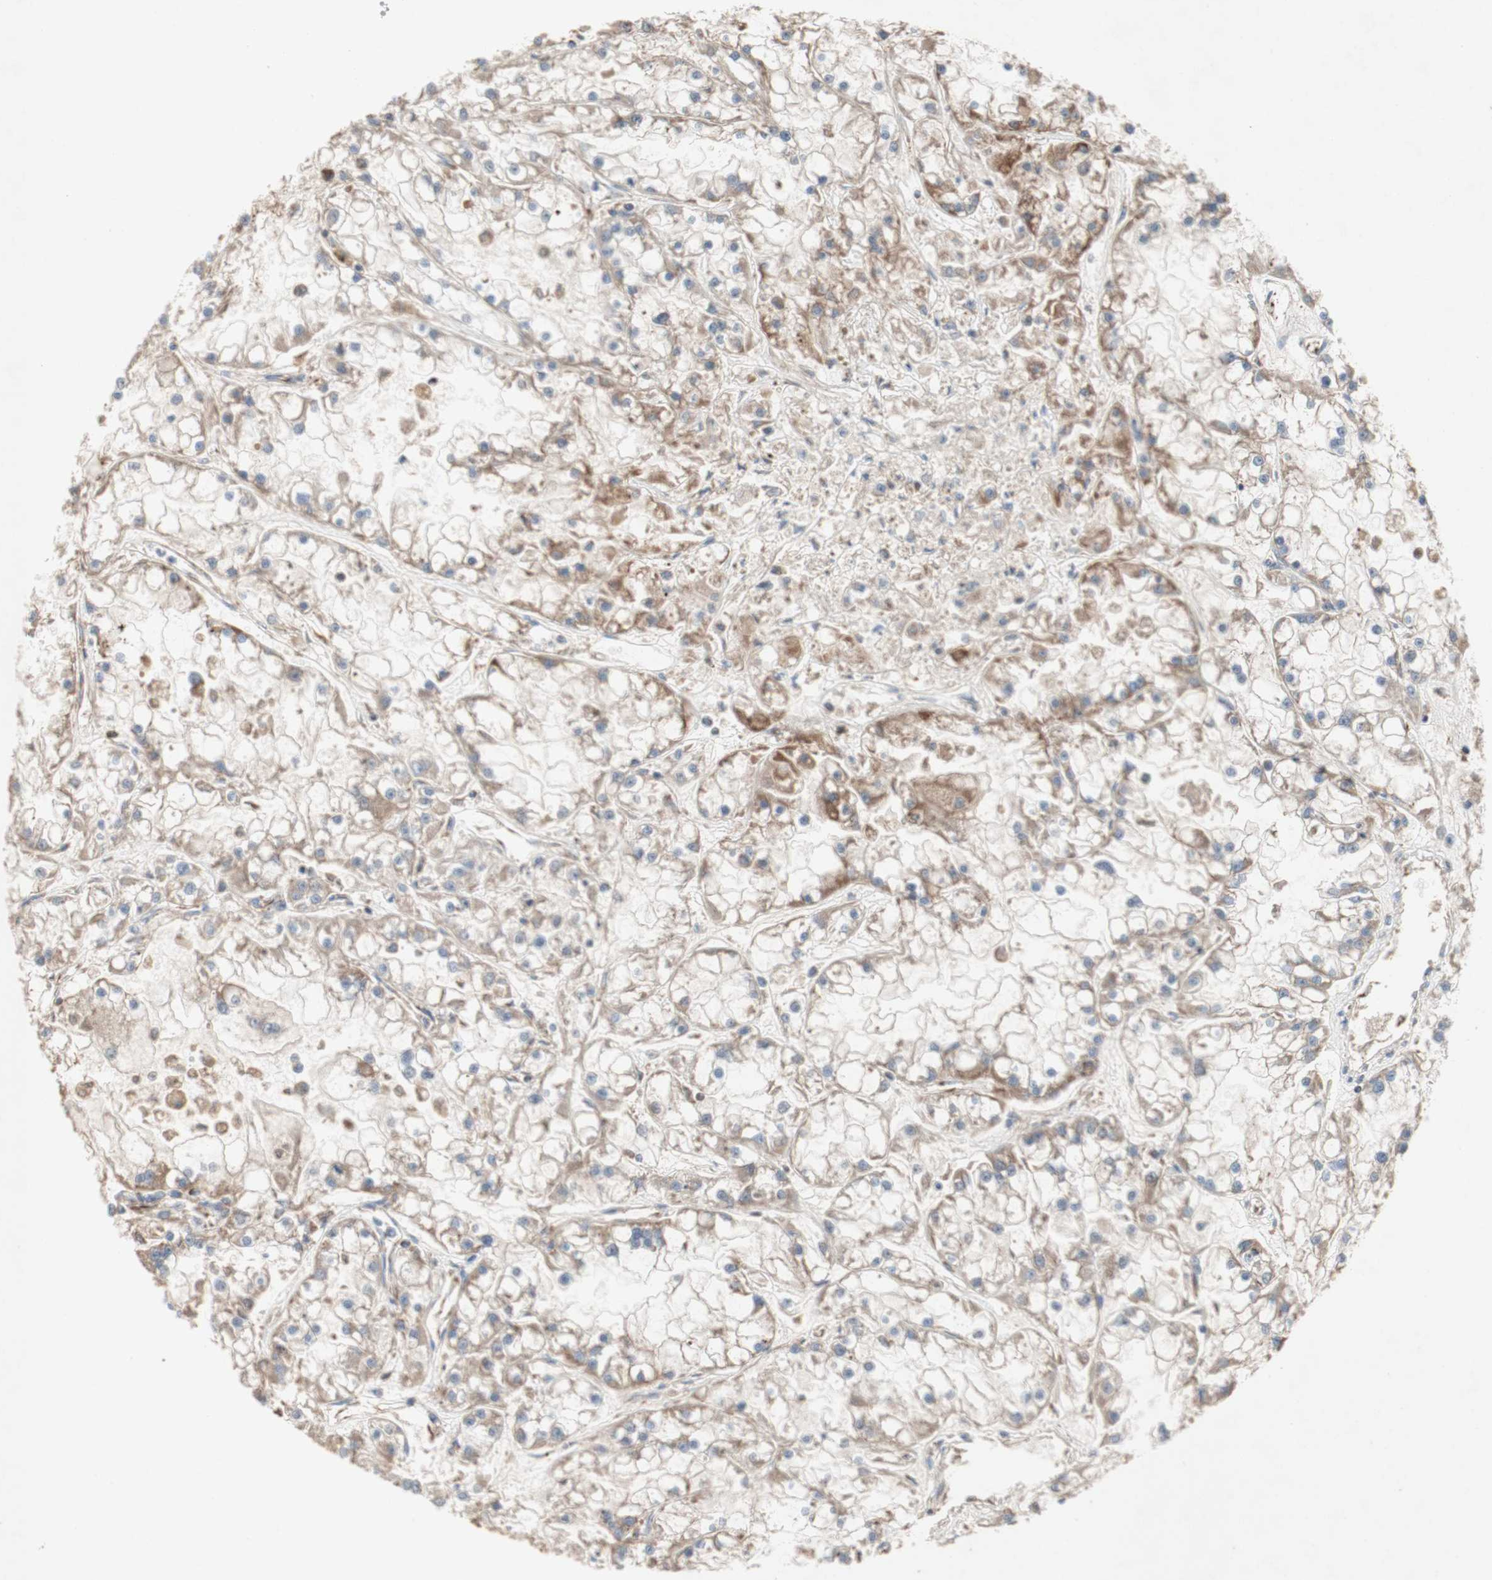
{"staining": {"intensity": "weak", "quantity": ">75%", "location": "cytoplasmic/membranous"}, "tissue": "renal cancer", "cell_type": "Tumor cells", "image_type": "cancer", "snomed": [{"axis": "morphology", "description": "Adenocarcinoma, NOS"}, {"axis": "topography", "description": "Kidney"}], "caption": "Immunohistochemistry staining of adenocarcinoma (renal), which exhibits low levels of weak cytoplasmic/membranous staining in approximately >75% of tumor cells indicating weak cytoplasmic/membranous protein positivity. The staining was performed using DAB (3,3'-diaminobenzidine) (brown) for protein detection and nuclei were counterstained in hematoxylin (blue).", "gene": "SDHB", "patient": {"sex": "female", "age": 52}}